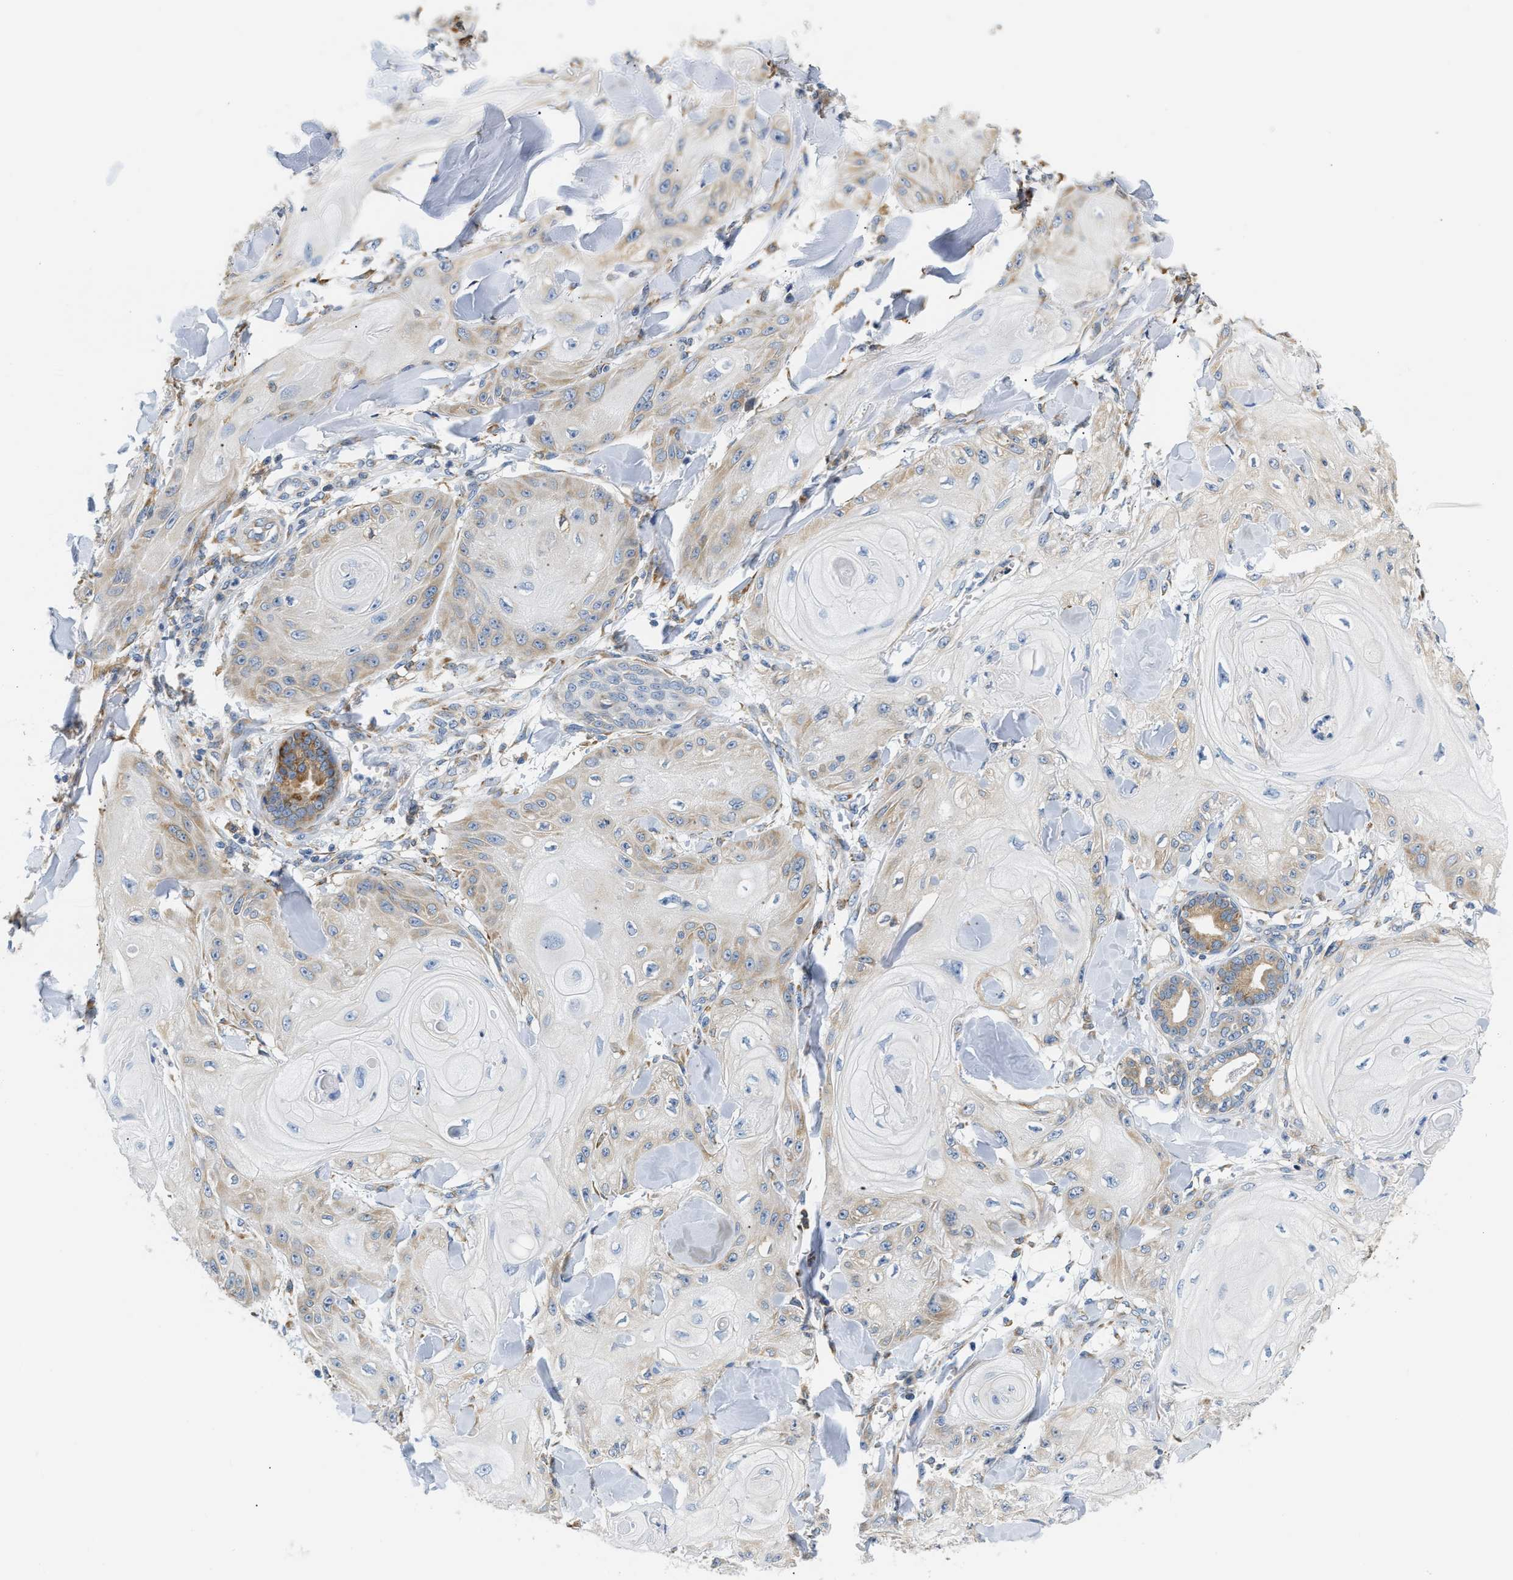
{"staining": {"intensity": "weak", "quantity": "<25%", "location": "cytoplasmic/membranous"}, "tissue": "skin cancer", "cell_type": "Tumor cells", "image_type": "cancer", "snomed": [{"axis": "morphology", "description": "Squamous cell carcinoma, NOS"}, {"axis": "topography", "description": "Skin"}], "caption": "Human skin cancer (squamous cell carcinoma) stained for a protein using immunohistochemistry reveals no staining in tumor cells.", "gene": "HDHD3", "patient": {"sex": "male", "age": 74}}